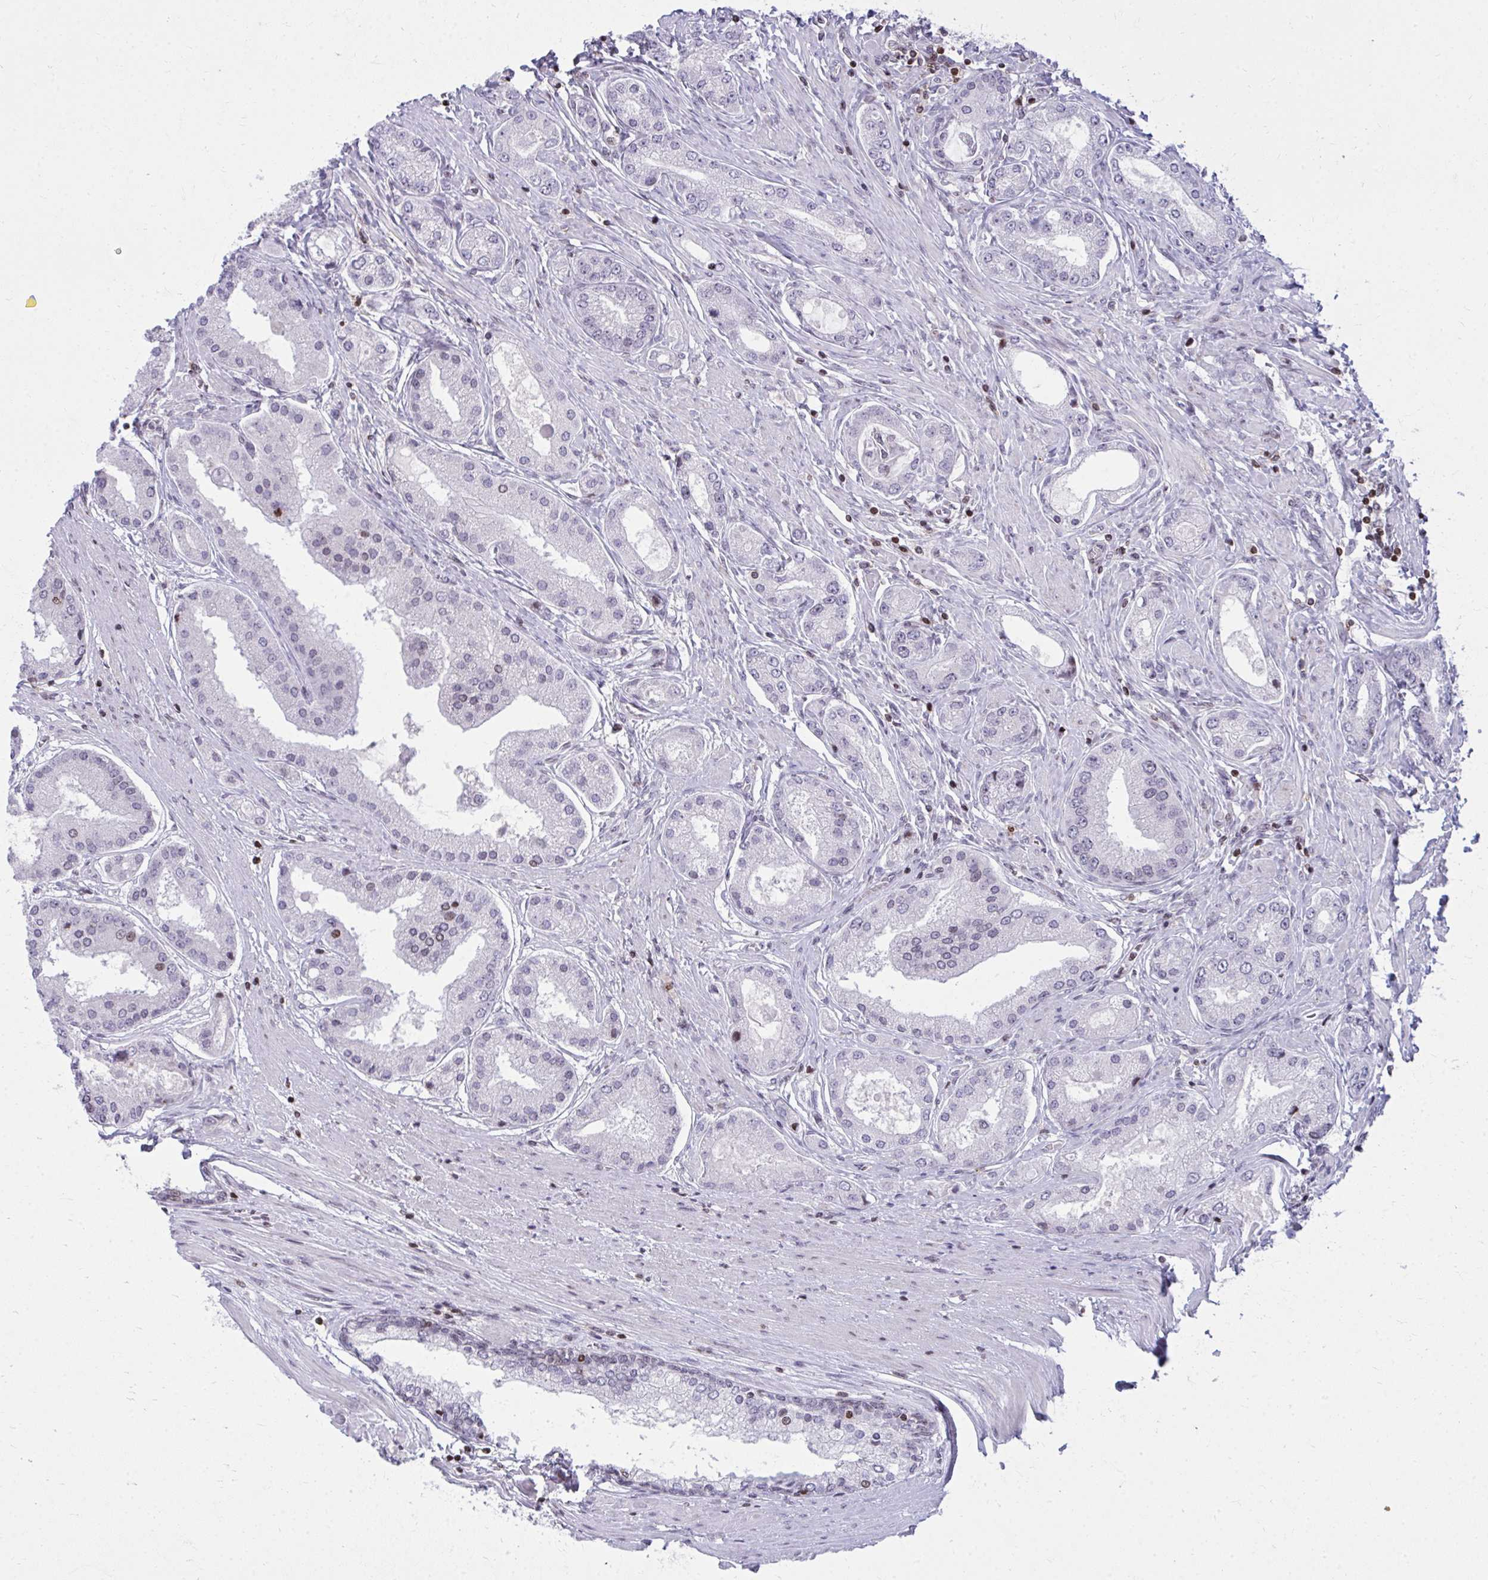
{"staining": {"intensity": "moderate", "quantity": "<25%", "location": "nuclear"}, "tissue": "prostate cancer", "cell_type": "Tumor cells", "image_type": "cancer", "snomed": [{"axis": "morphology", "description": "Adenocarcinoma, High grade"}, {"axis": "topography", "description": "Prostate"}], "caption": "DAB (3,3'-diaminobenzidine) immunohistochemical staining of prostate cancer displays moderate nuclear protein expression in about <25% of tumor cells. (DAB IHC, brown staining for protein, blue staining for nuclei).", "gene": "AP5M1", "patient": {"sex": "male", "age": 67}}